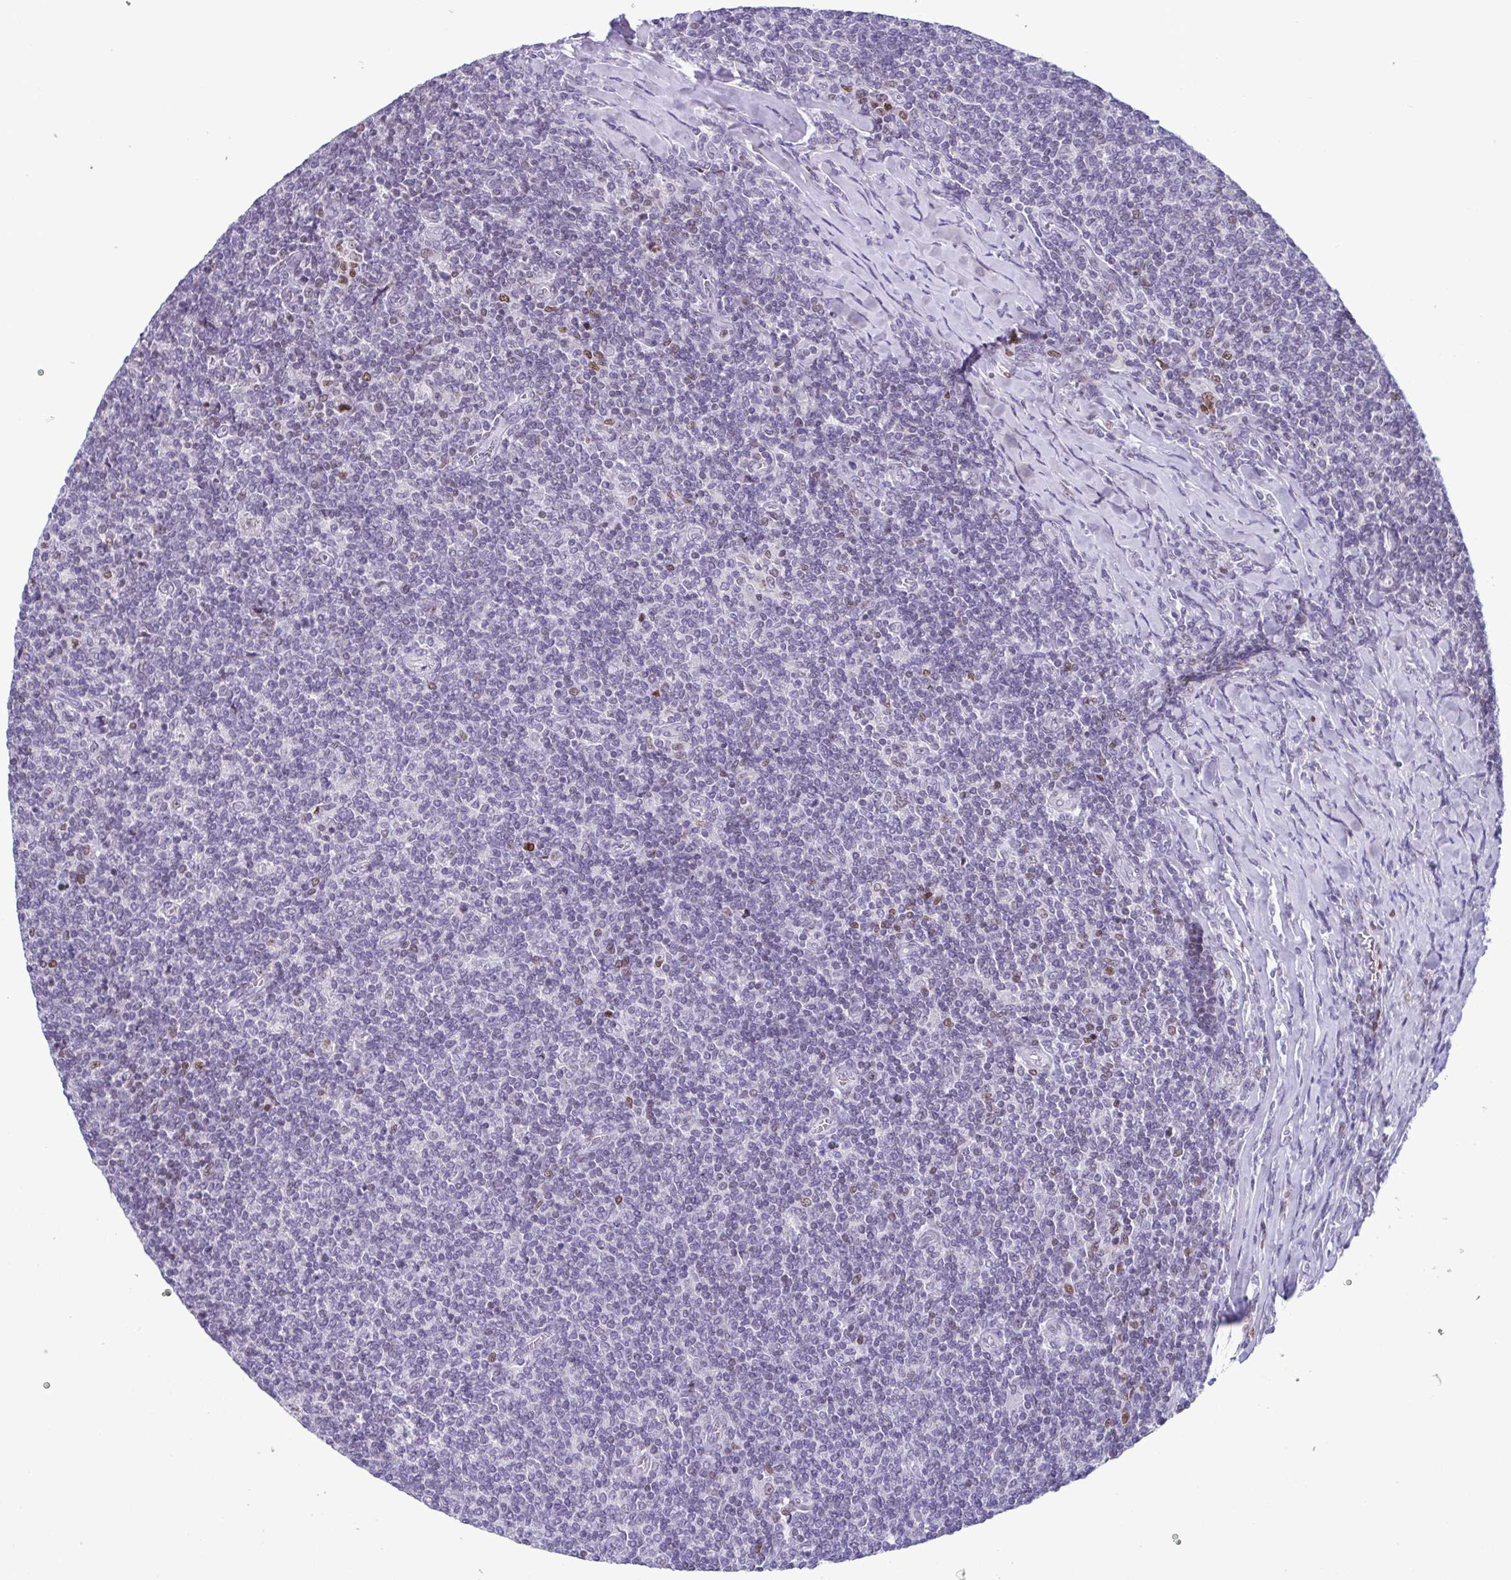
{"staining": {"intensity": "negative", "quantity": "none", "location": "none"}, "tissue": "lymphoma", "cell_type": "Tumor cells", "image_type": "cancer", "snomed": [{"axis": "morphology", "description": "Malignant lymphoma, non-Hodgkin's type, Low grade"}, {"axis": "topography", "description": "Lymph node"}], "caption": "The histopathology image displays no significant positivity in tumor cells of low-grade malignant lymphoma, non-Hodgkin's type.", "gene": "IRF1", "patient": {"sex": "male", "age": 52}}